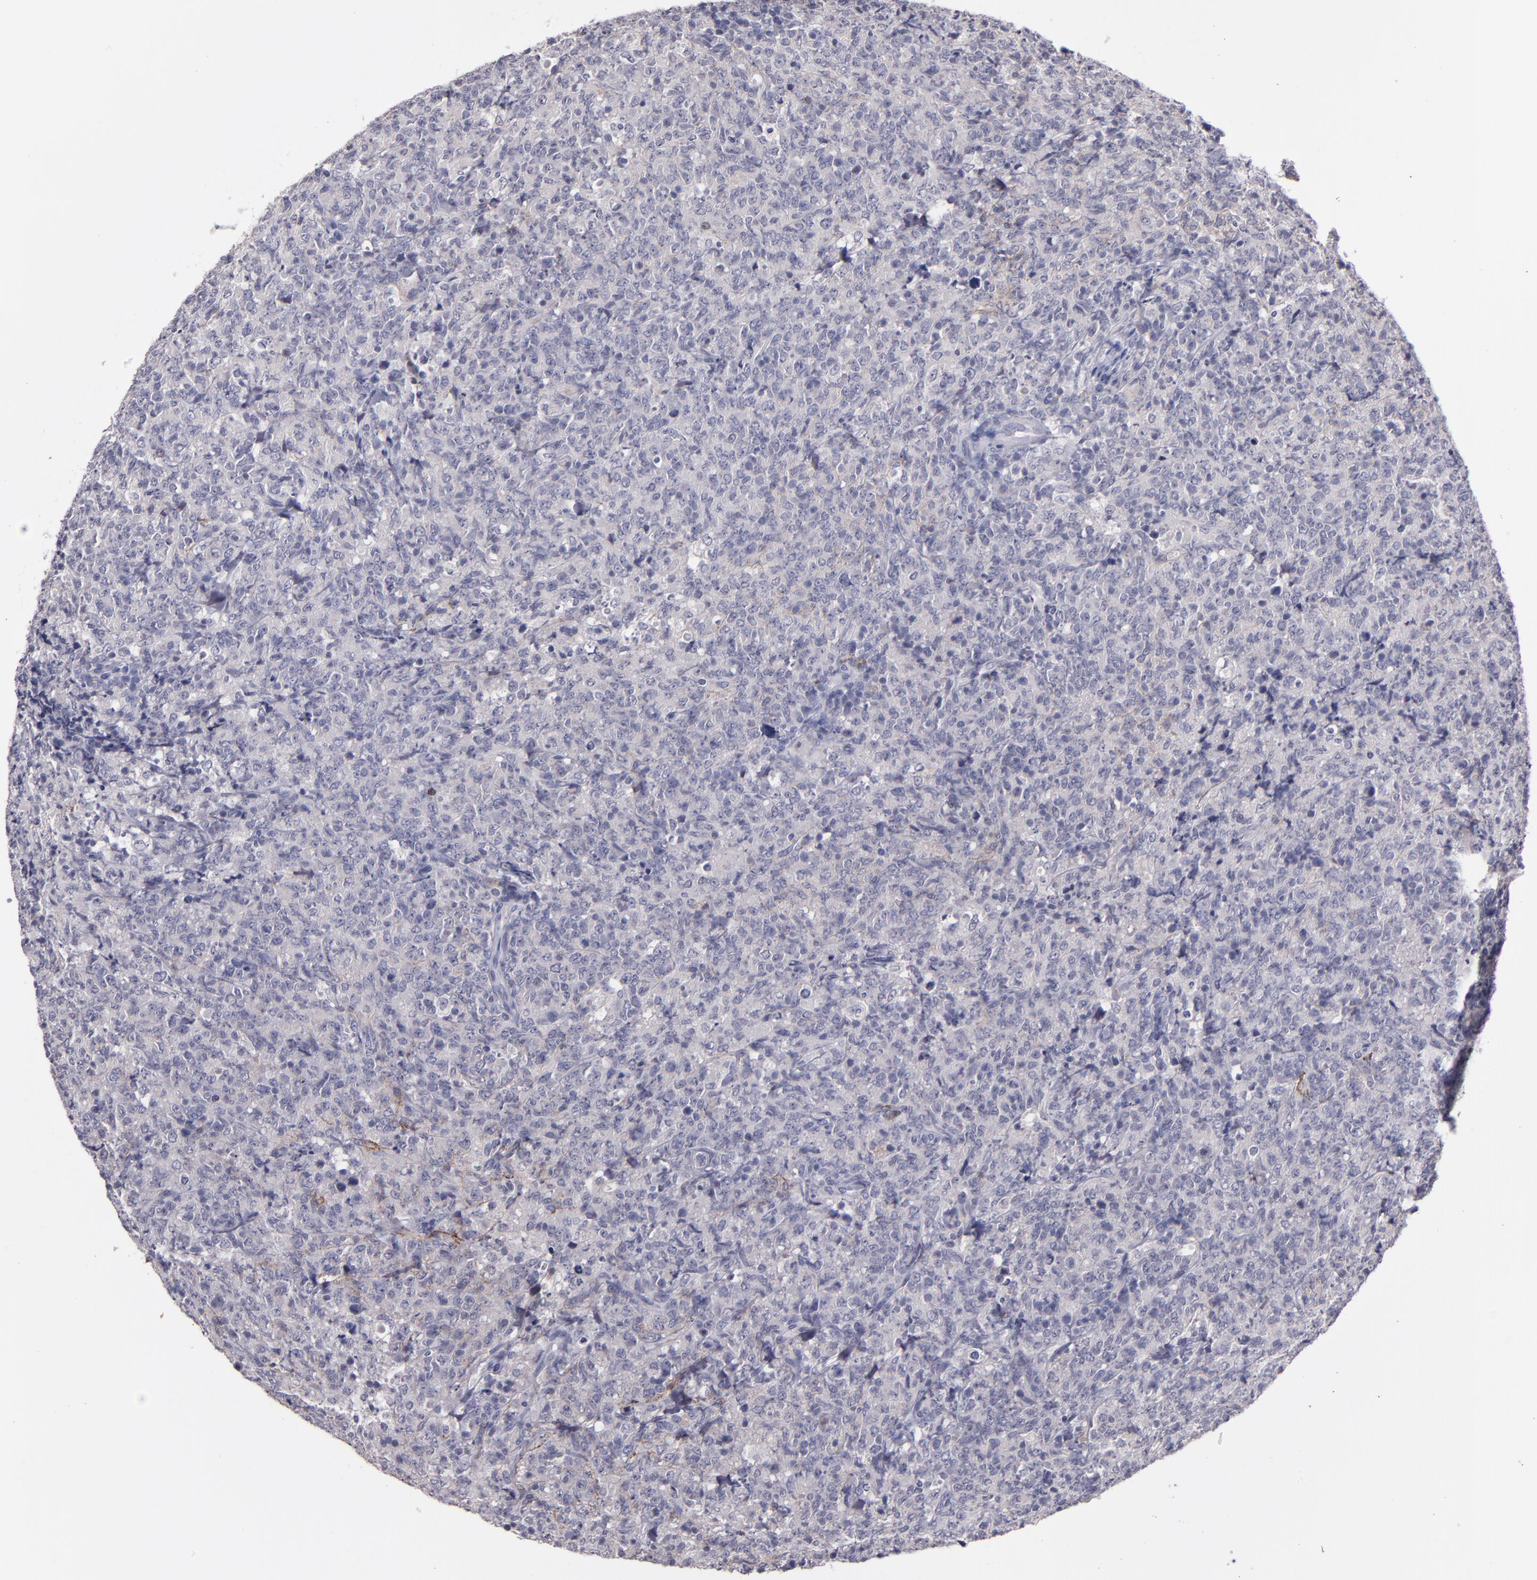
{"staining": {"intensity": "negative", "quantity": "none", "location": "none"}, "tissue": "lymphoma", "cell_type": "Tumor cells", "image_type": "cancer", "snomed": [{"axis": "morphology", "description": "Malignant lymphoma, non-Hodgkin's type, High grade"}, {"axis": "topography", "description": "Tonsil"}], "caption": "The image demonstrates no significant expression in tumor cells of high-grade malignant lymphoma, non-Hodgkin's type.", "gene": "MFGE8", "patient": {"sex": "female", "age": 36}}